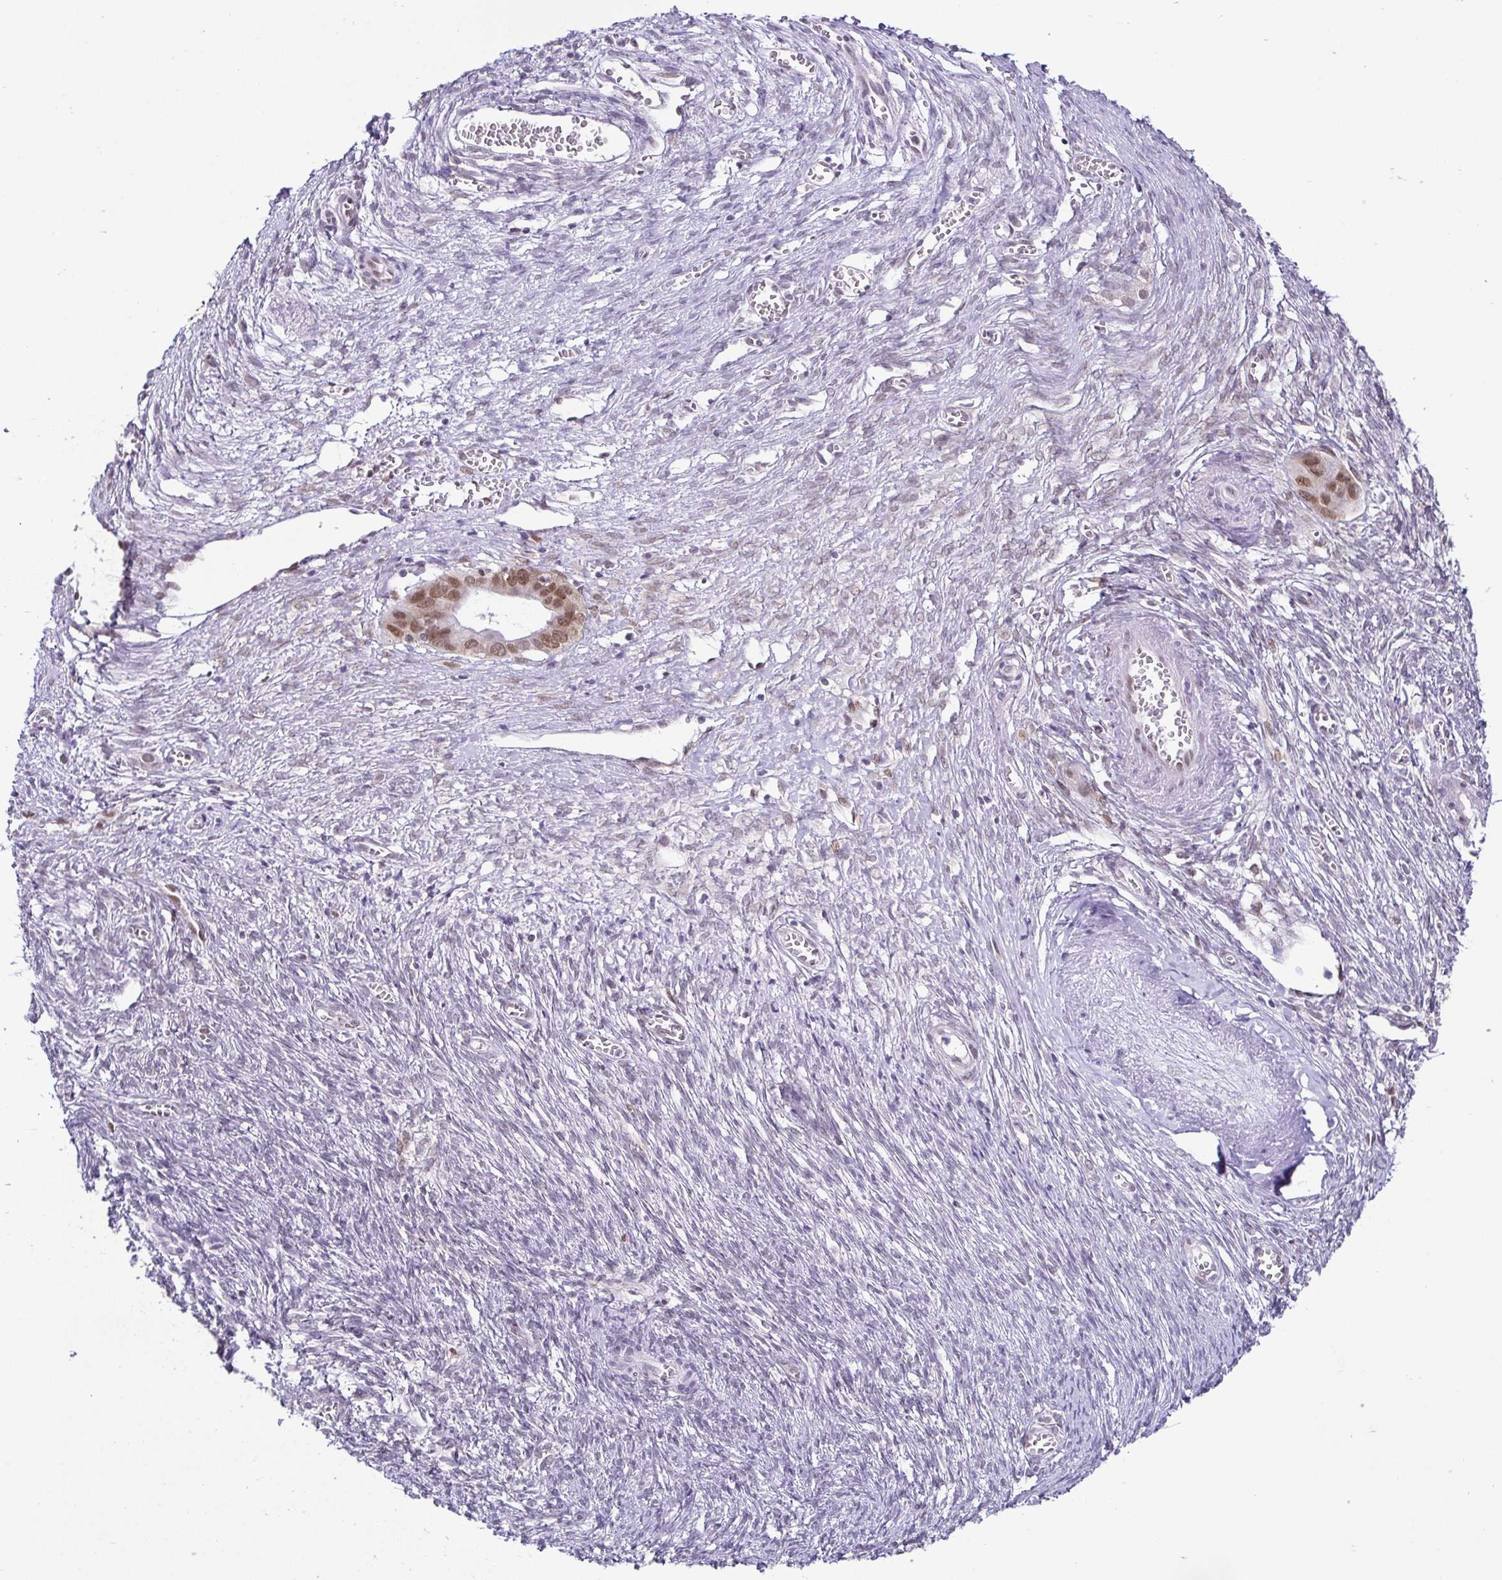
{"staining": {"intensity": "moderate", "quantity": ">75%", "location": "nuclear"}, "tissue": "ovarian cancer", "cell_type": "Tumor cells", "image_type": "cancer", "snomed": [{"axis": "morphology", "description": "Cystadenocarcinoma, mucinous, NOS"}, {"axis": "topography", "description": "Ovary"}], "caption": "The photomicrograph exhibits a brown stain indicating the presence of a protein in the nuclear of tumor cells in ovarian cancer (mucinous cystadenocarcinoma). (brown staining indicates protein expression, while blue staining denotes nuclei).", "gene": "RBM3", "patient": {"sex": "female", "age": 70}}